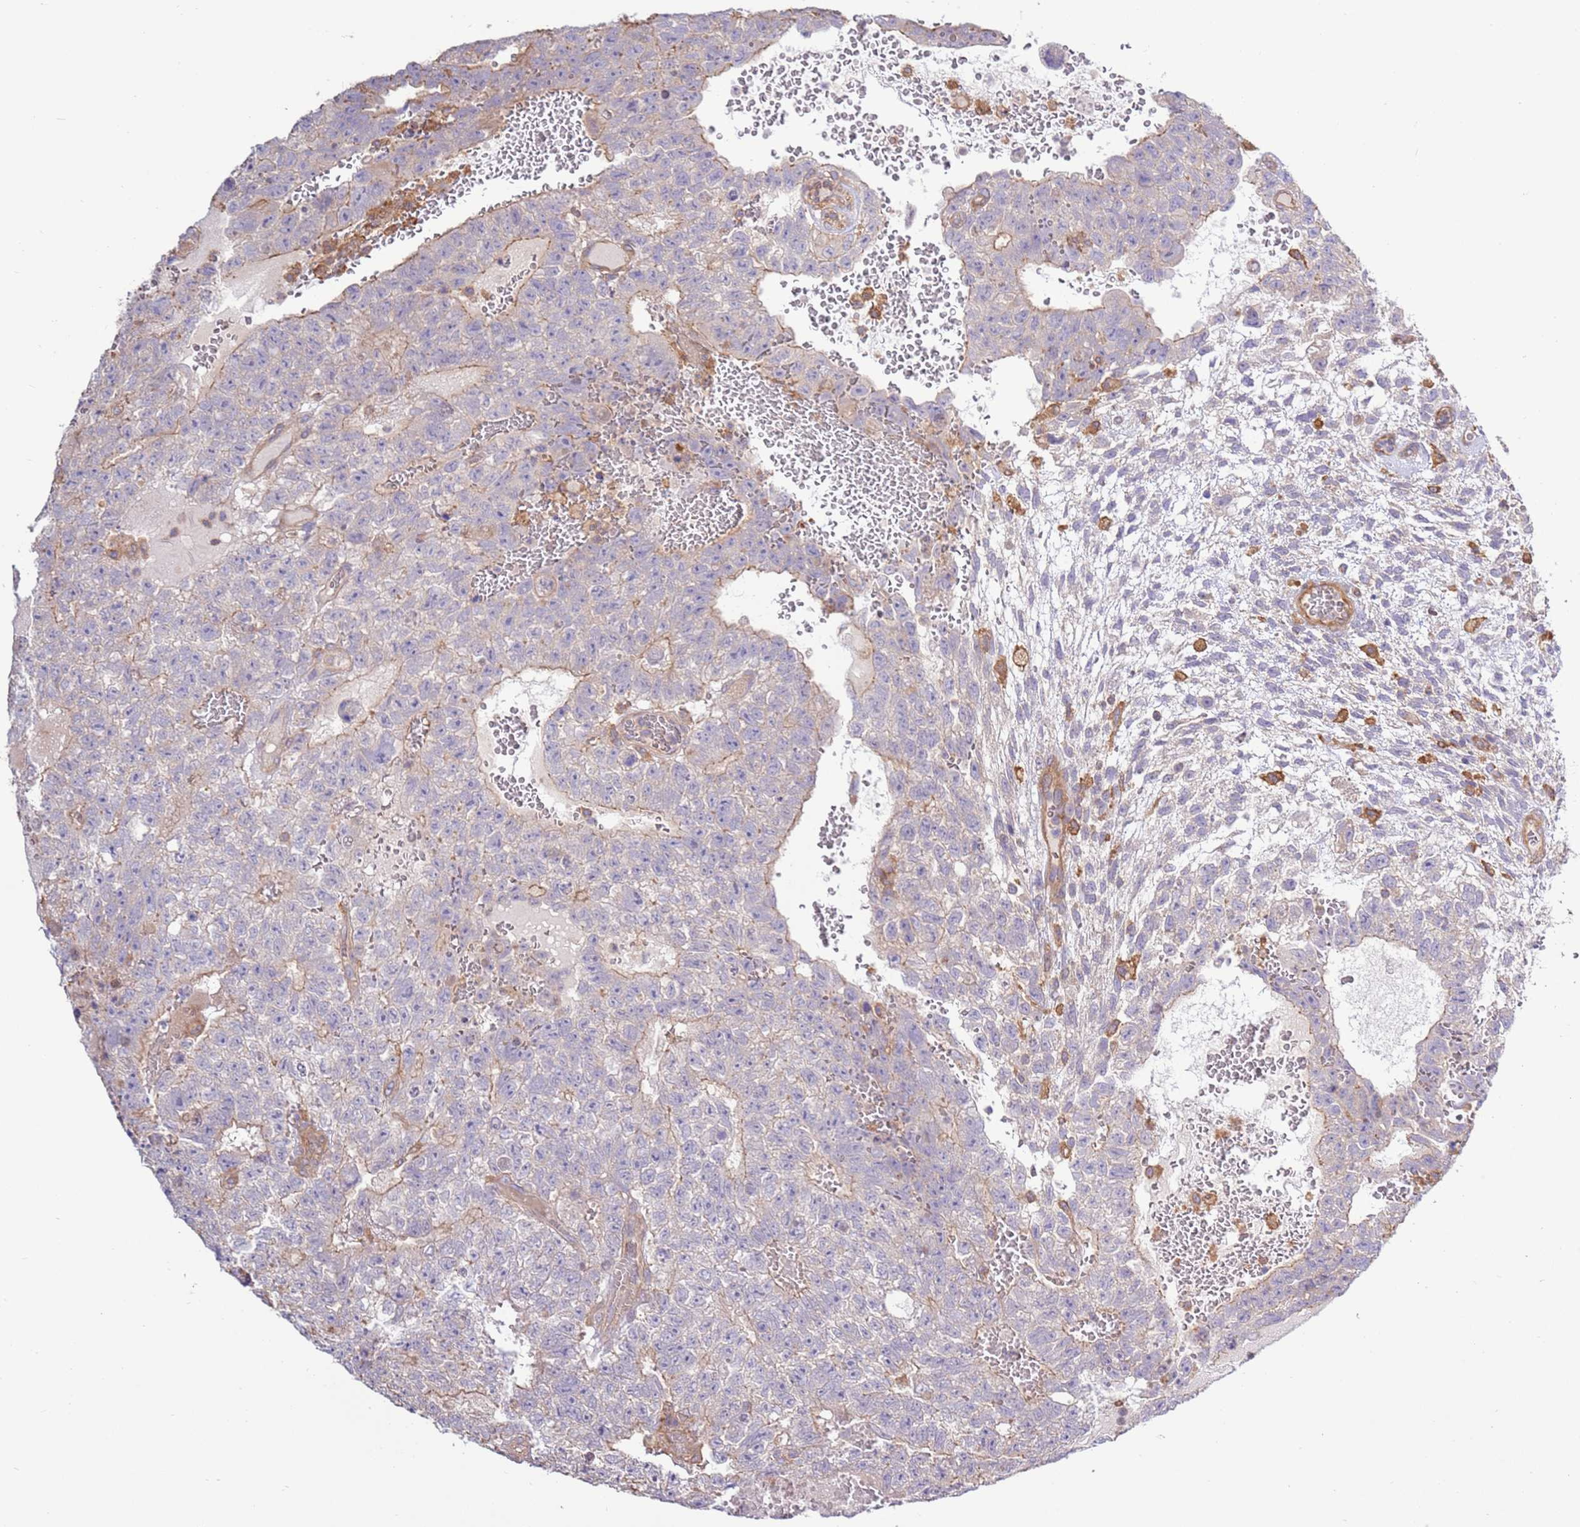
{"staining": {"intensity": "weak", "quantity": "<25%", "location": "cytoplasmic/membranous"}, "tissue": "testis cancer", "cell_type": "Tumor cells", "image_type": "cancer", "snomed": [{"axis": "morphology", "description": "Carcinoma, Embryonal, NOS"}, {"axis": "topography", "description": "Testis"}], "caption": "DAB immunohistochemical staining of testis embryonal carcinoma demonstrates no significant expression in tumor cells.", "gene": "EVA1B", "patient": {"sex": "male", "age": 26}}